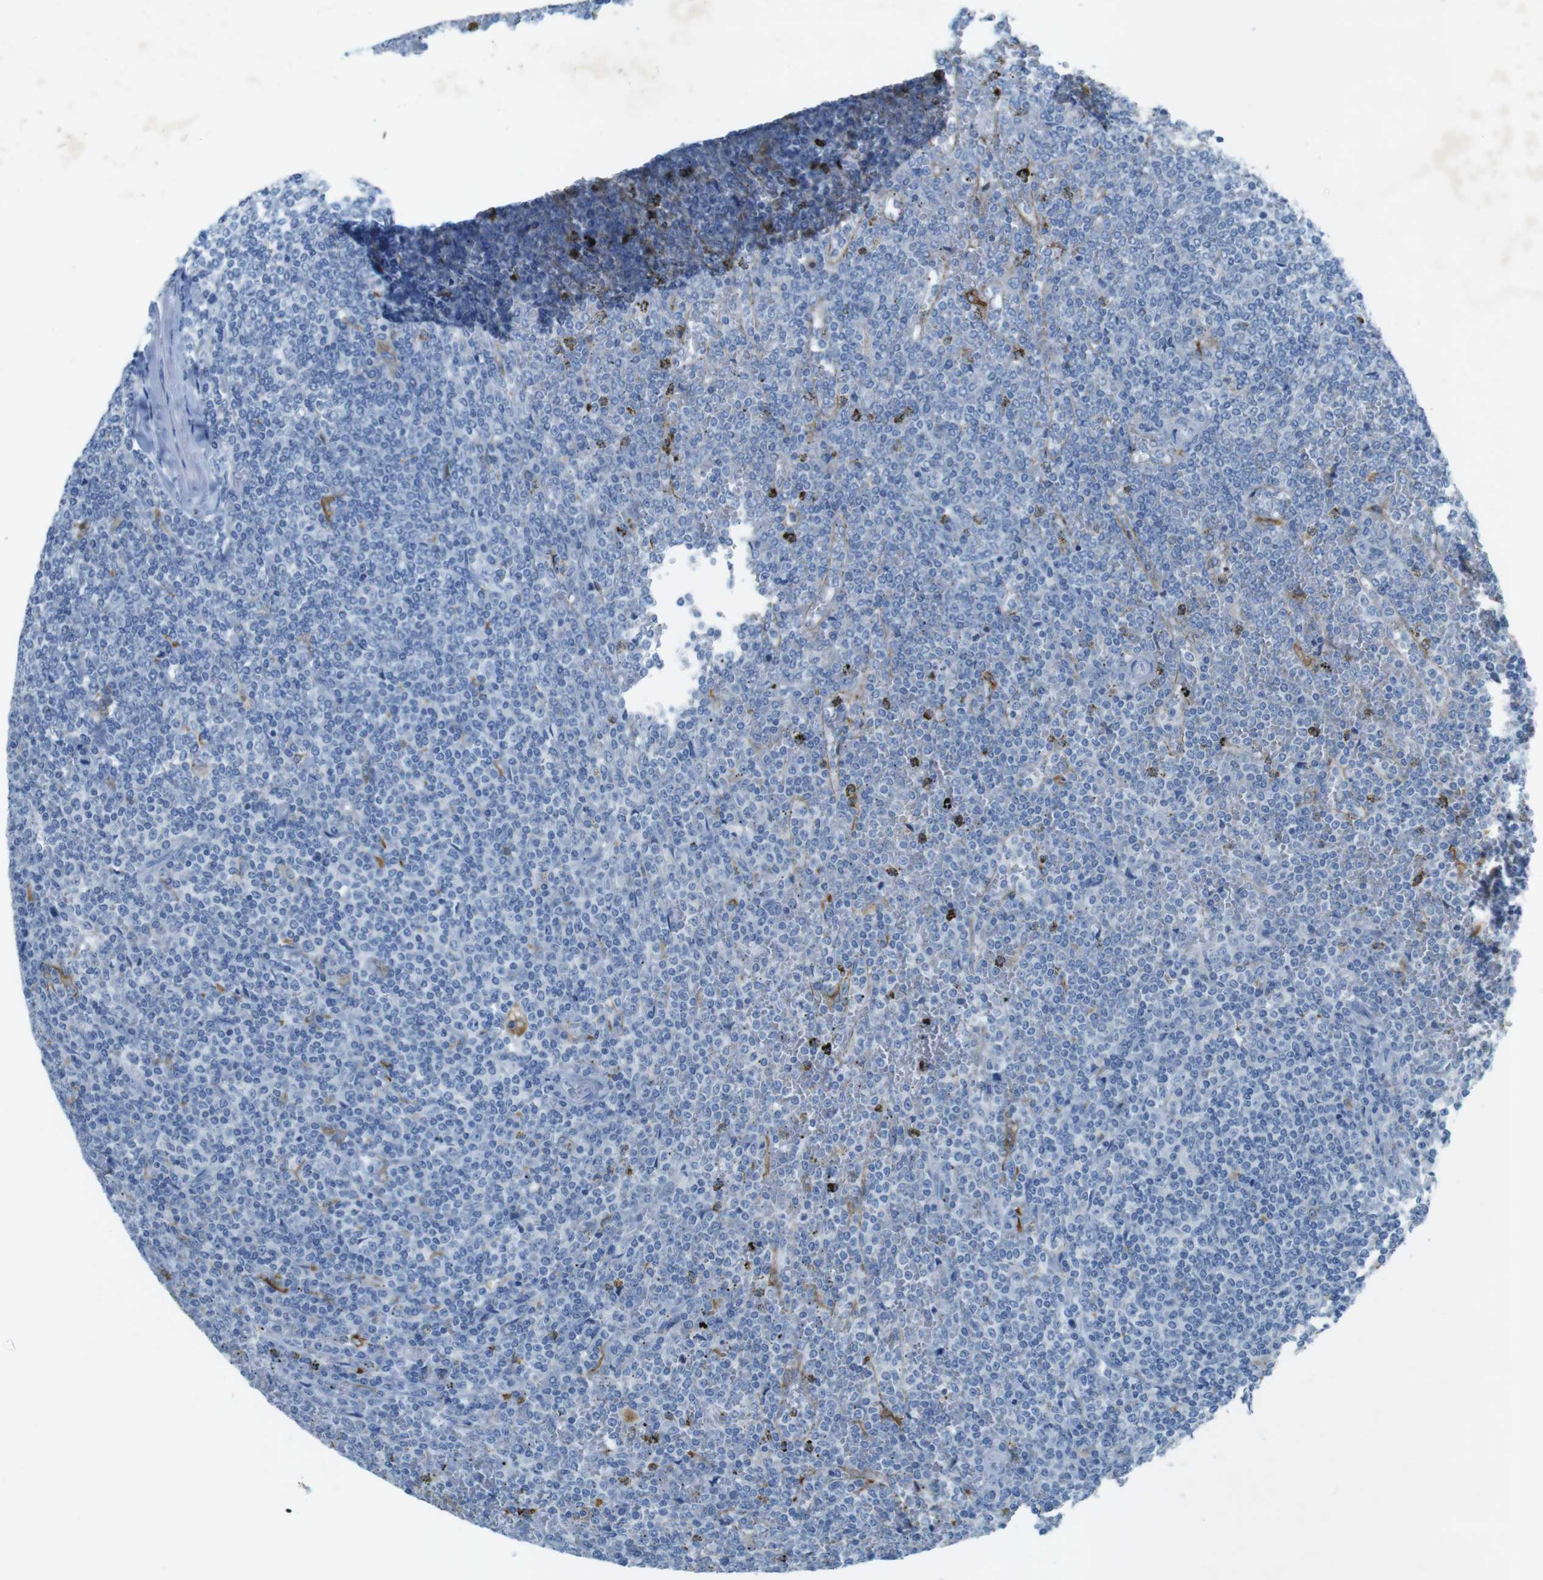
{"staining": {"intensity": "negative", "quantity": "none", "location": "none"}, "tissue": "lymphoma", "cell_type": "Tumor cells", "image_type": "cancer", "snomed": [{"axis": "morphology", "description": "Malignant lymphoma, non-Hodgkin's type, Low grade"}, {"axis": "topography", "description": "Spleen"}], "caption": "The histopathology image demonstrates no staining of tumor cells in lymphoma.", "gene": "CD320", "patient": {"sex": "female", "age": 19}}